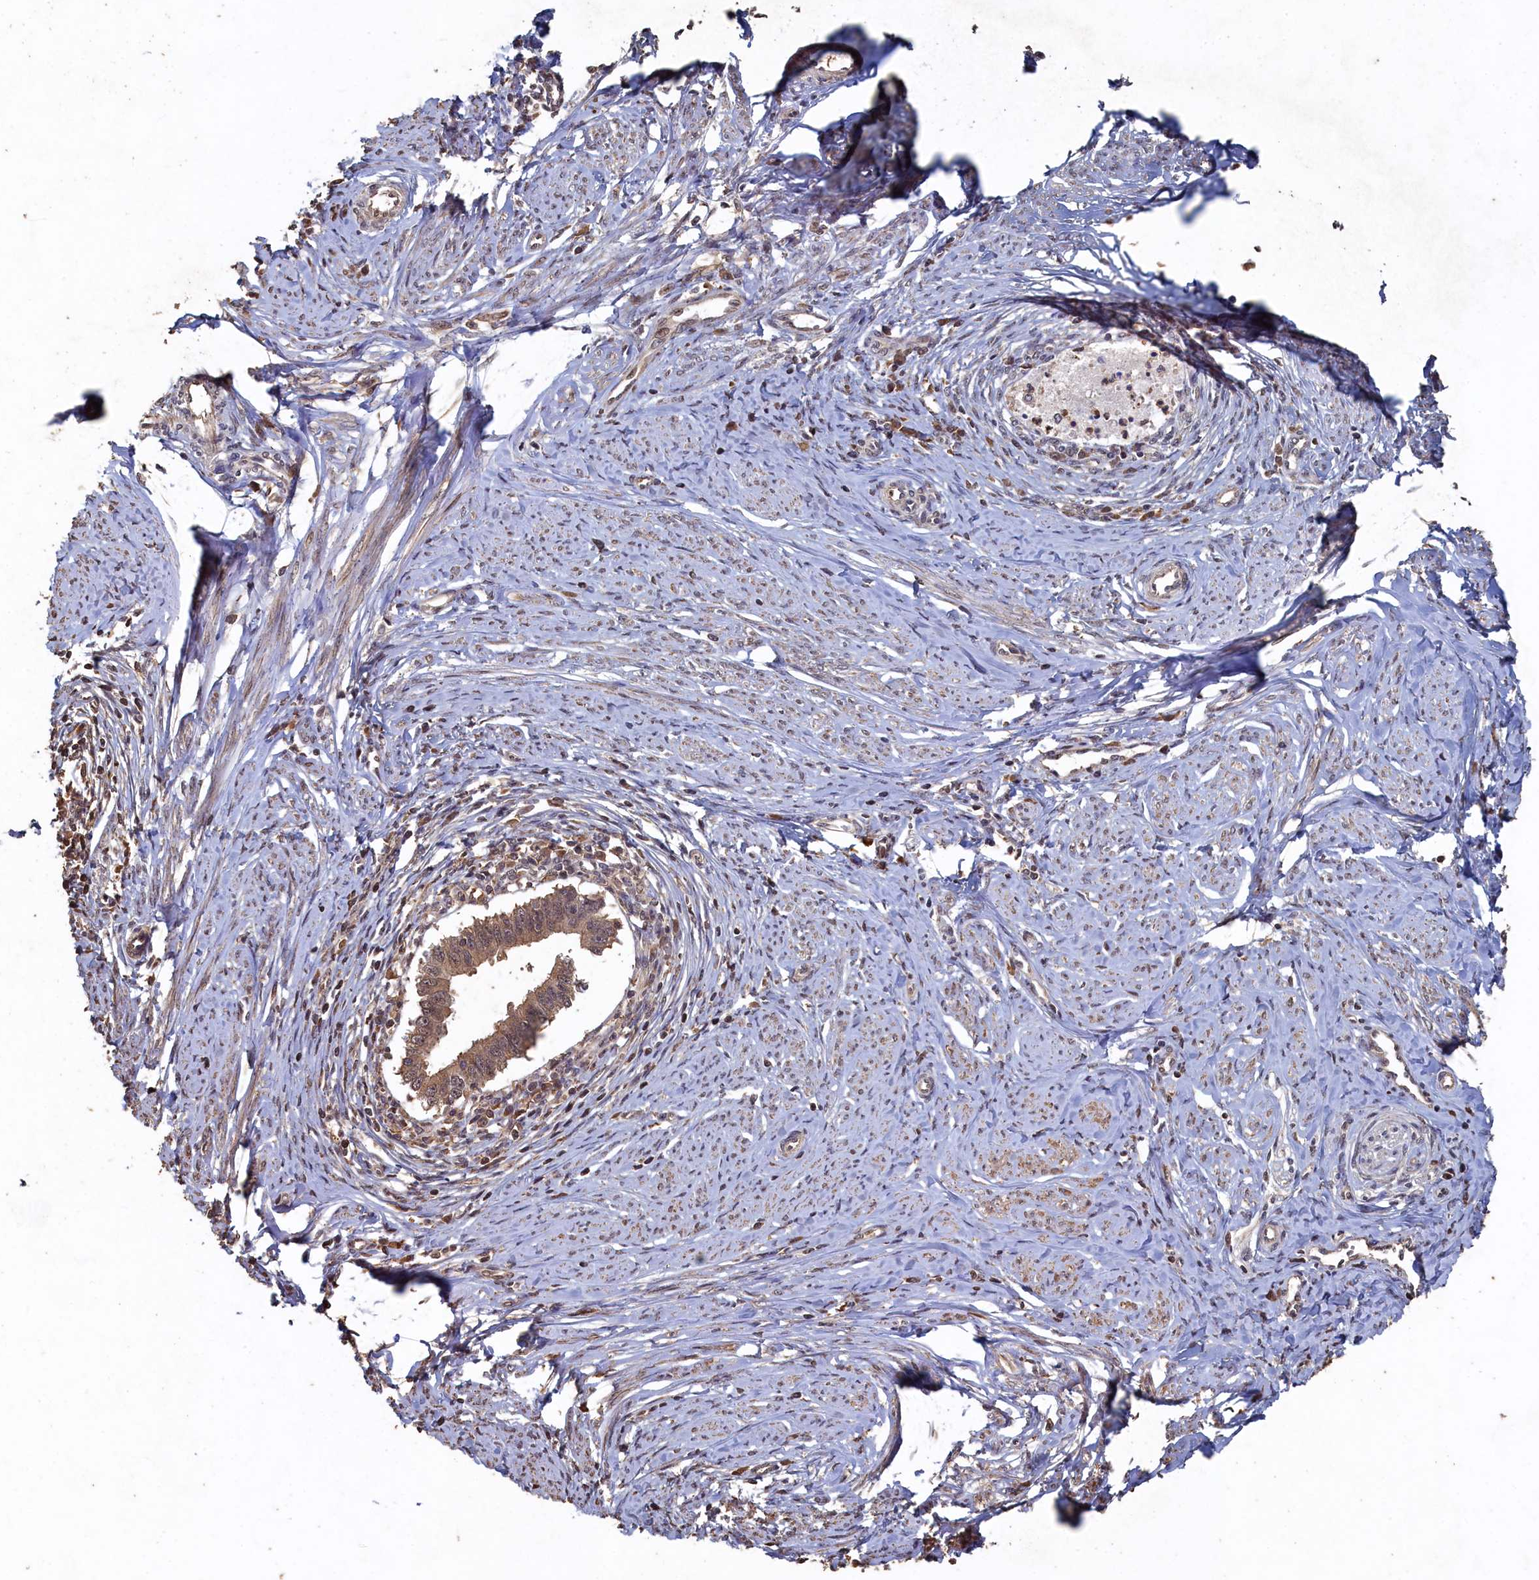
{"staining": {"intensity": "weak", "quantity": "25%-75%", "location": "cytoplasmic/membranous"}, "tissue": "cervical cancer", "cell_type": "Tumor cells", "image_type": "cancer", "snomed": [{"axis": "morphology", "description": "Adenocarcinoma, NOS"}, {"axis": "topography", "description": "Cervix"}], "caption": "DAB immunohistochemical staining of cervical adenocarcinoma demonstrates weak cytoplasmic/membranous protein expression in about 25%-75% of tumor cells.", "gene": "PIGN", "patient": {"sex": "female", "age": 36}}